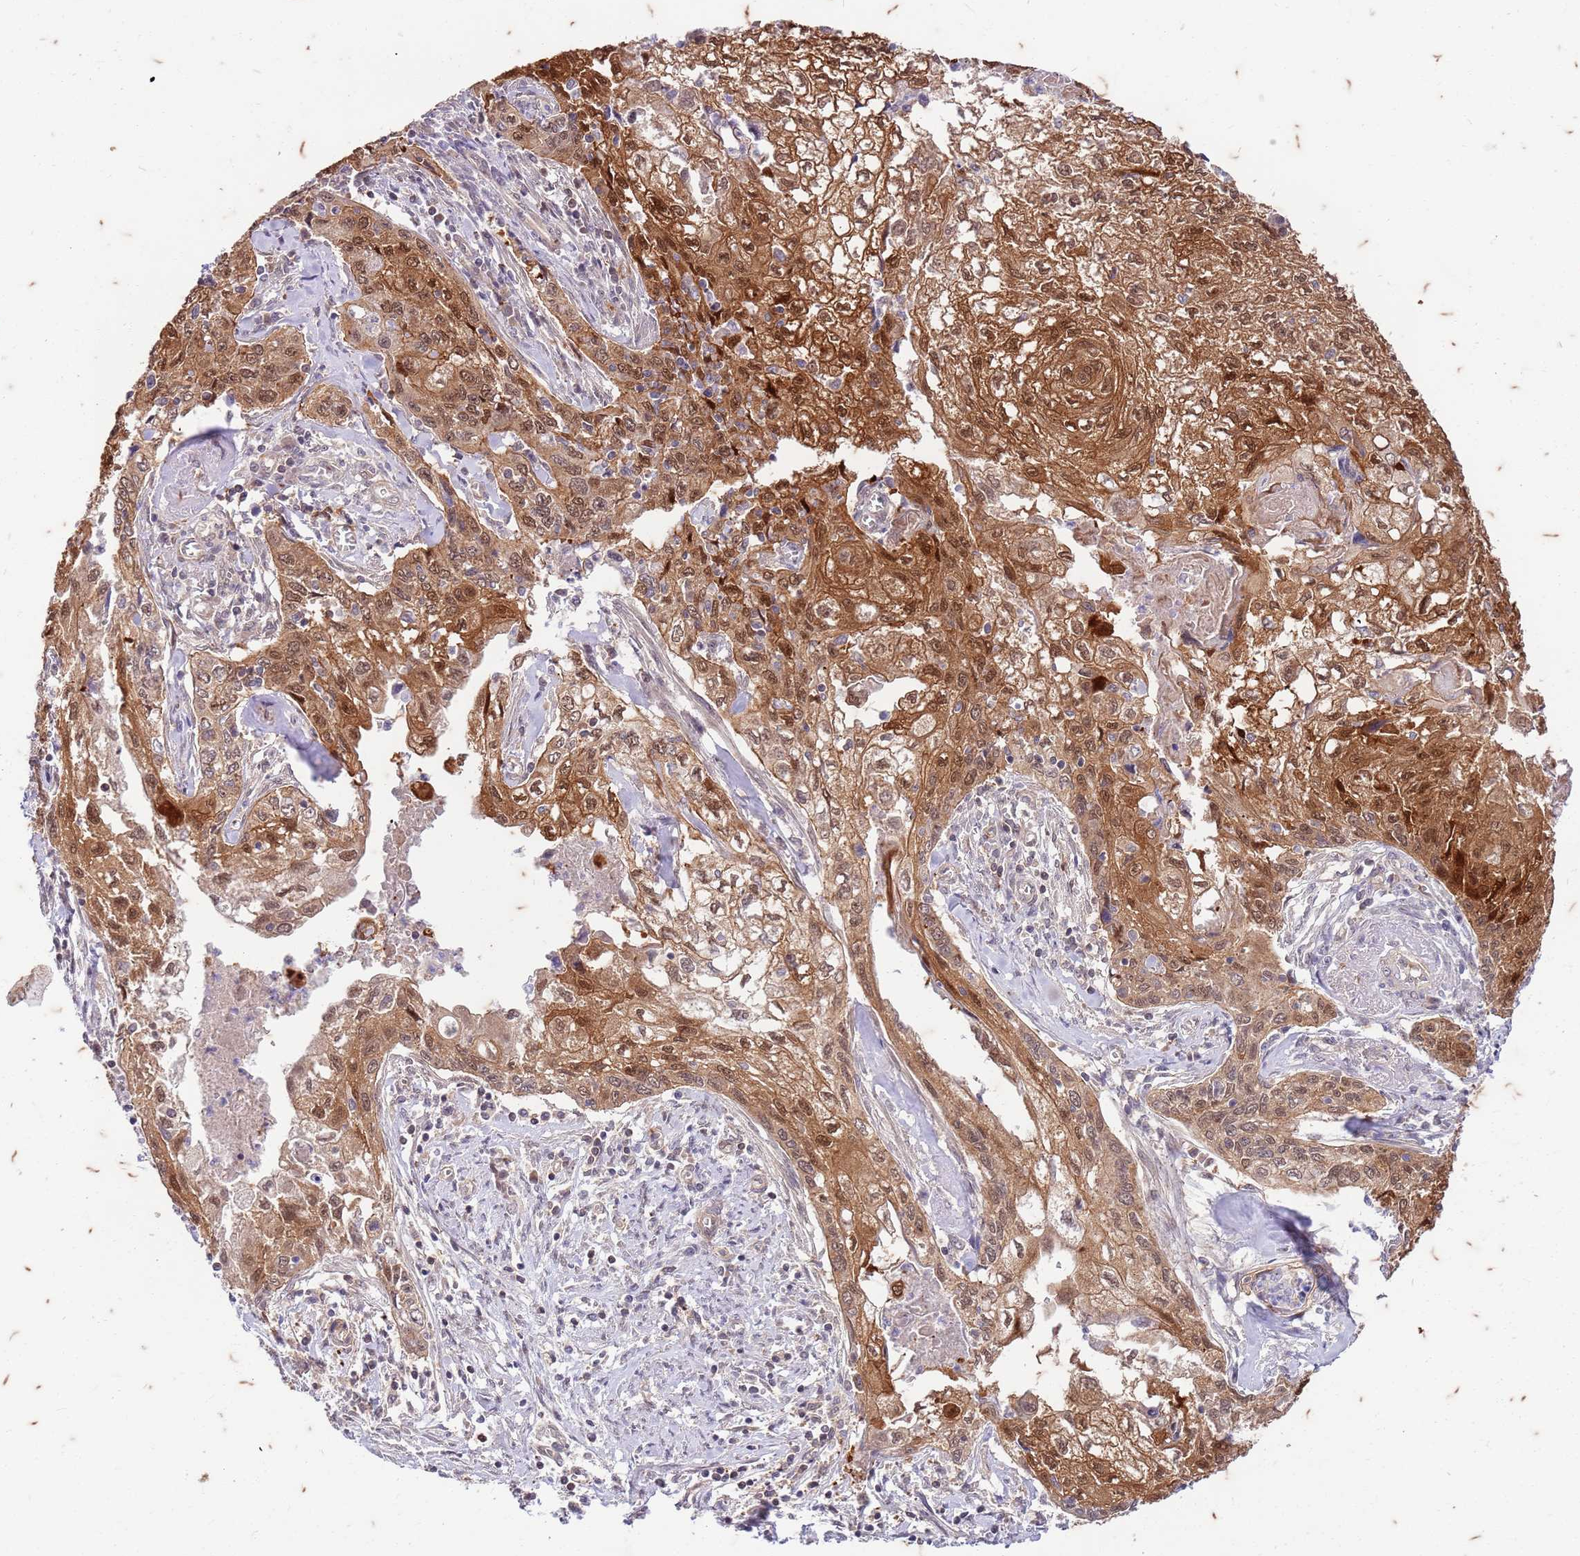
{"staining": {"intensity": "moderate", "quantity": ">75%", "location": "cytoplasmic/membranous,nuclear"}, "tissue": "cervical cancer", "cell_type": "Tumor cells", "image_type": "cancer", "snomed": [{"axis": "morphology", "description": "Squamous cell carcinoma, NOS"}, {"axis": "topography", "description": "Cervix"}], "caption": "Immunohistochemistry (IHC) (DAB (3,3'-diaminobenzidine)) staining of human squamous cell carcinoma (cervical) demonstrates moderate cytoplasmic/membranous and nuclear protein expression in about >75% of tumor cells.", "gene": "RAPGEF3", "patient": {"sex": "female", "age": 67}}